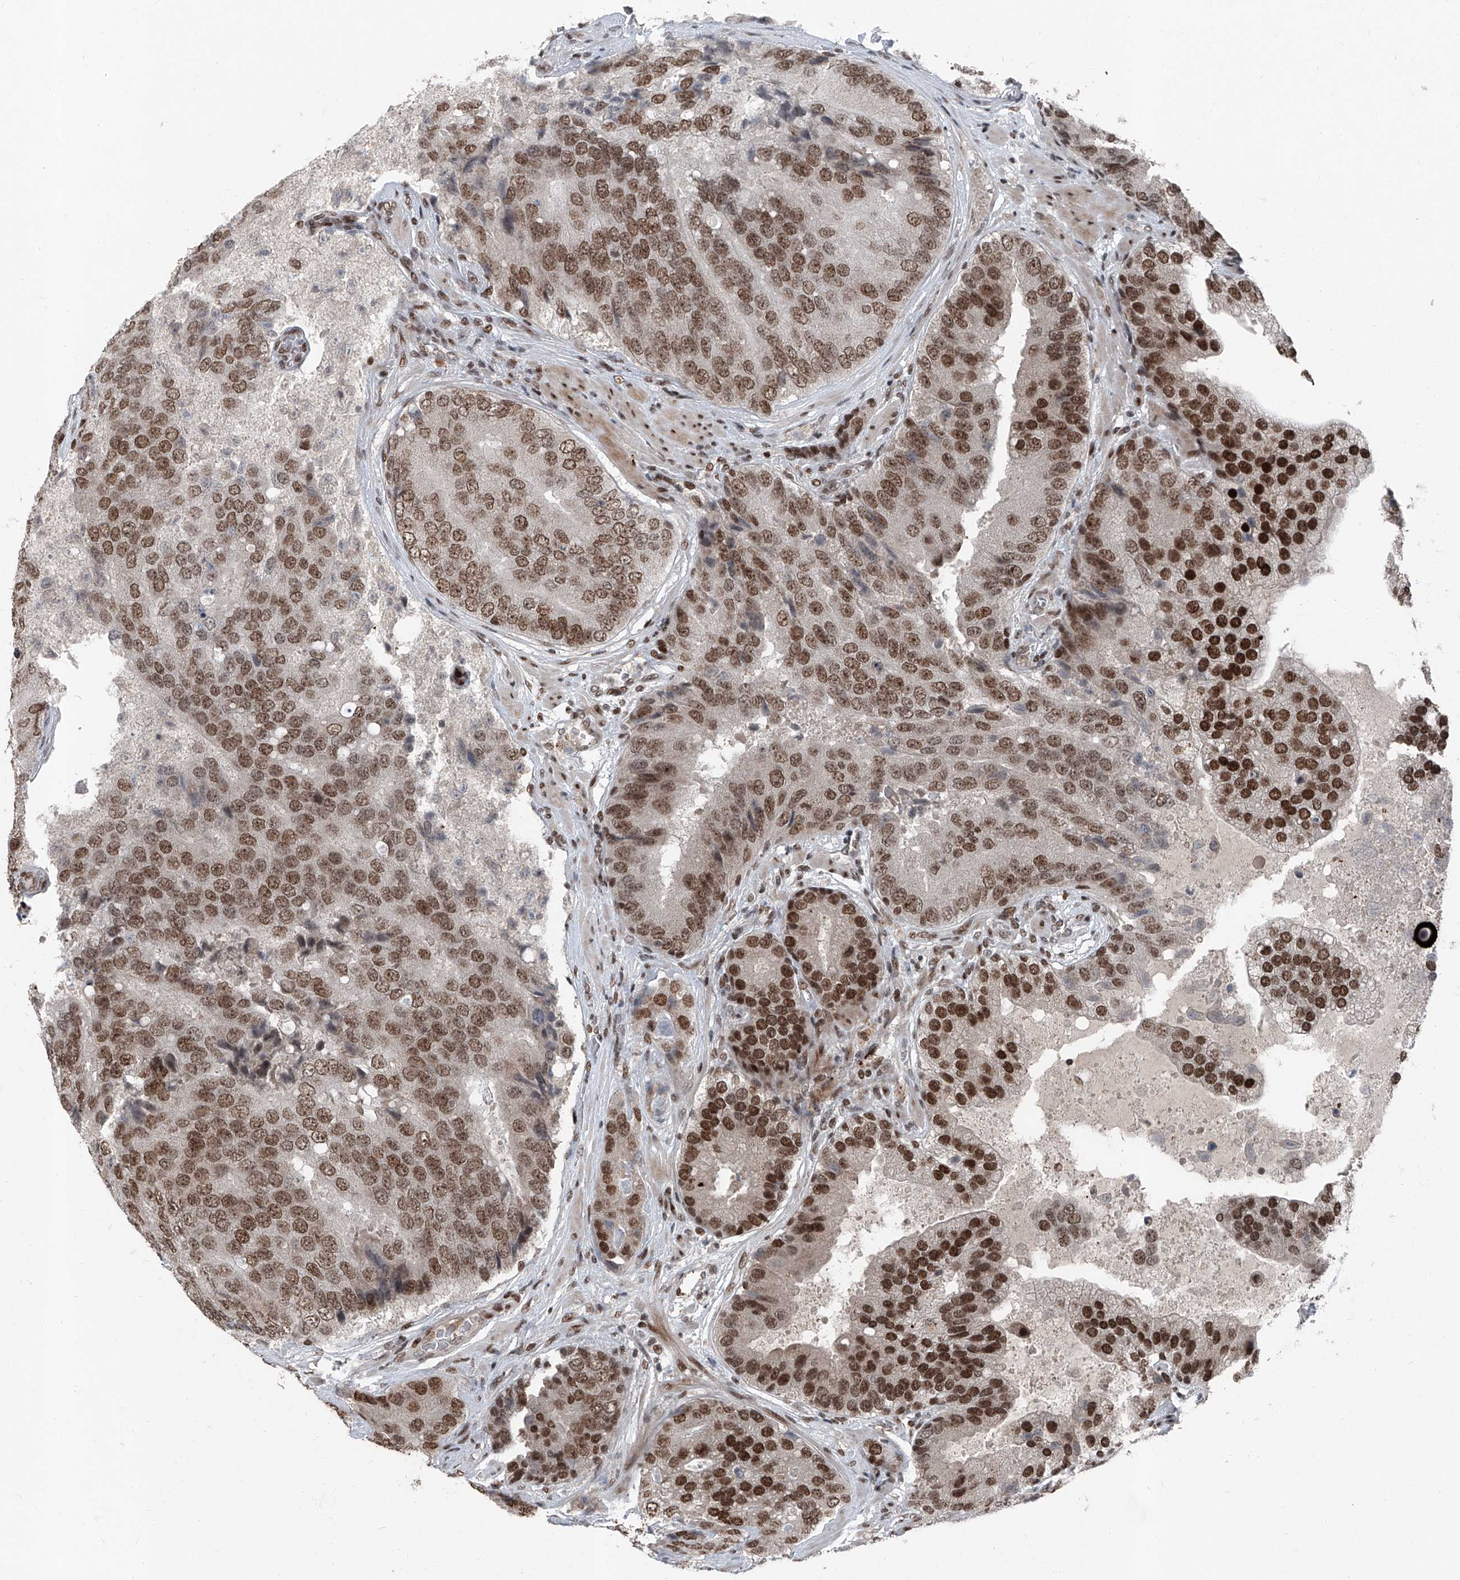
{"staining": {"intensity": "strong", "quantity": ">75%", "location": "nuclear"}, "tissue": "prostate cancer", "cell_type": "Tumor cells", "image_type": "cancer", "snomed": [{"axis": "morphology", "description": "Adenocarcinoma, High grade"}, {"axis": "topography", "description": "Prostate"}], "caption": "Human prostate cancer stained for a protein (brown) displays strong nuclear positive expression in about >75% of tumor cells.", "gene": "BMI1", "patient": {"sex": "male", "age": 70}}